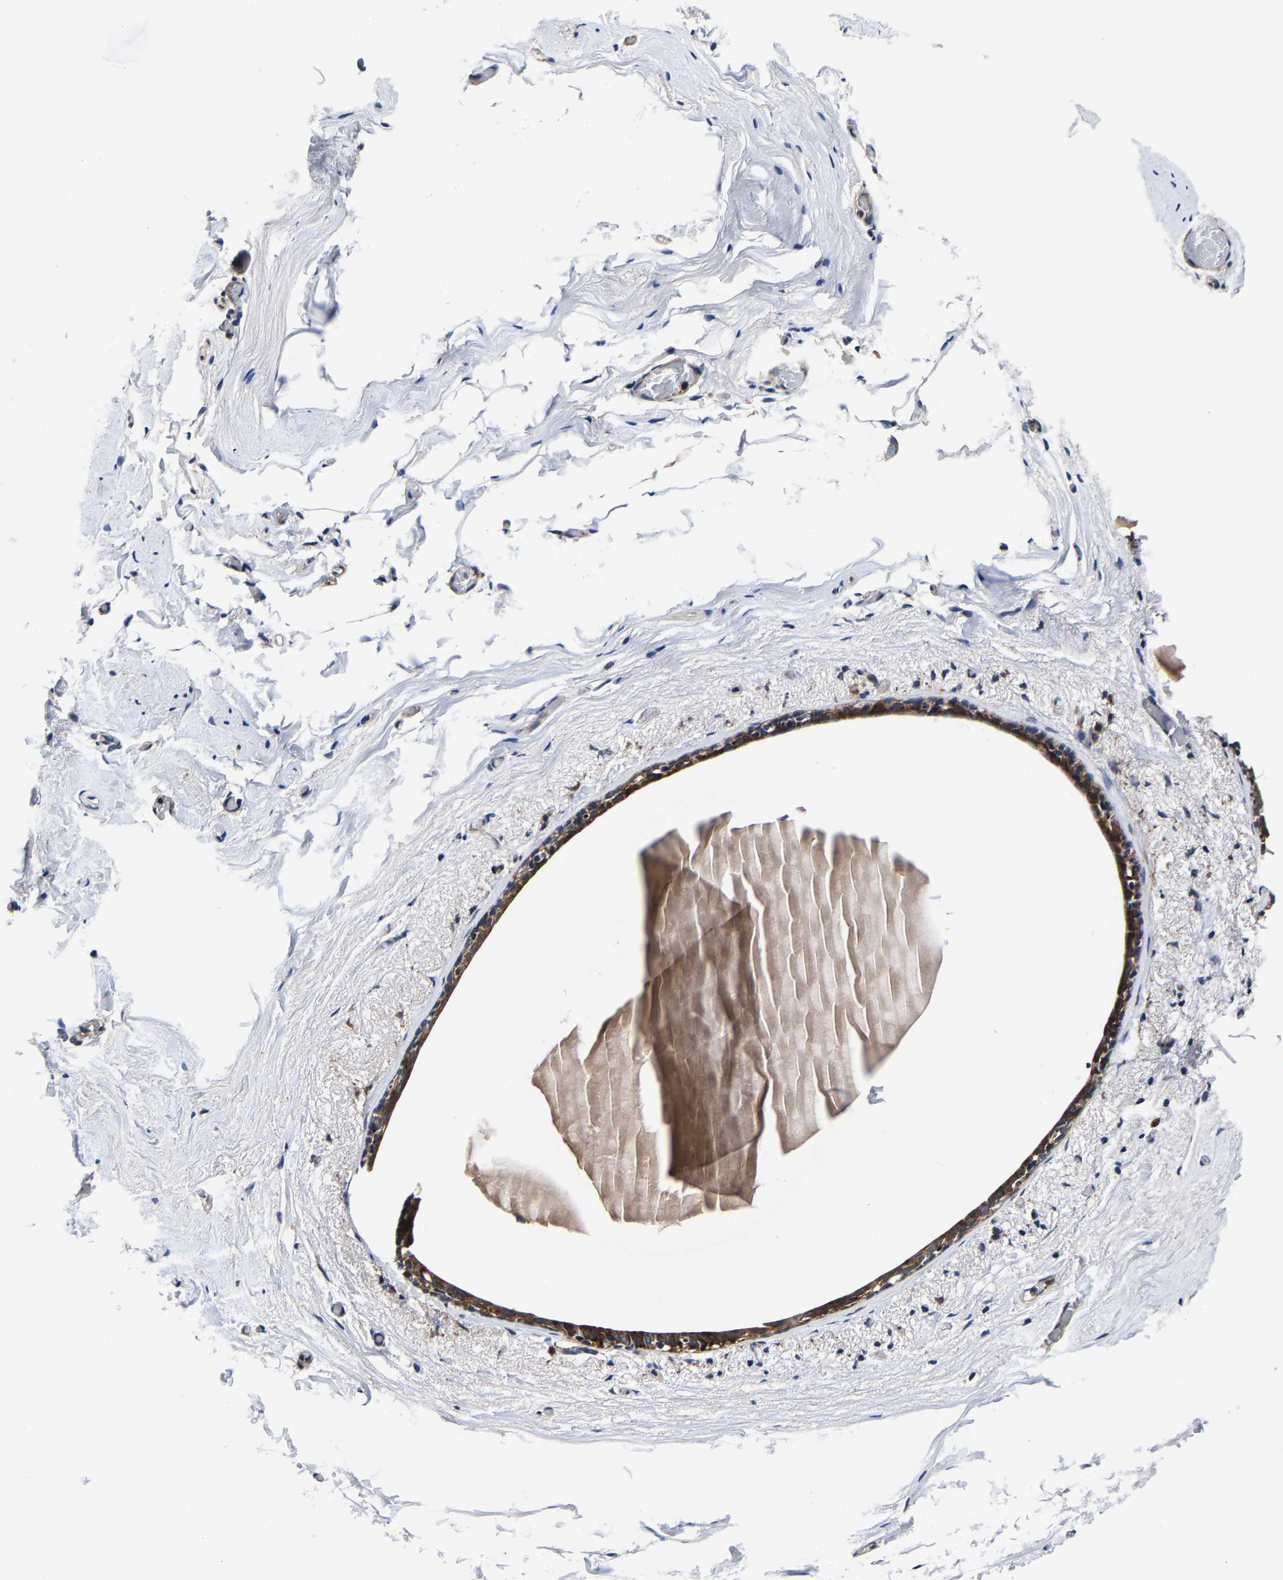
{"staining": {"intensity": "negative", "quantity": "none", "location": "none"}, "tissue": "breast", "cell_type": "Adipocytes", "image_type": "normal", "snomed": [{"axis": "morphology", "description": "Normal tissue, NOS"}, {"axis": "topography", "description": "Breast"}], "caption": "DAB immunohistochemical staining of benign human breast reveals no significant expression in adipocytes.", "gene": "SLC12A2", "patient": {"sex": "female", "age": 62}}